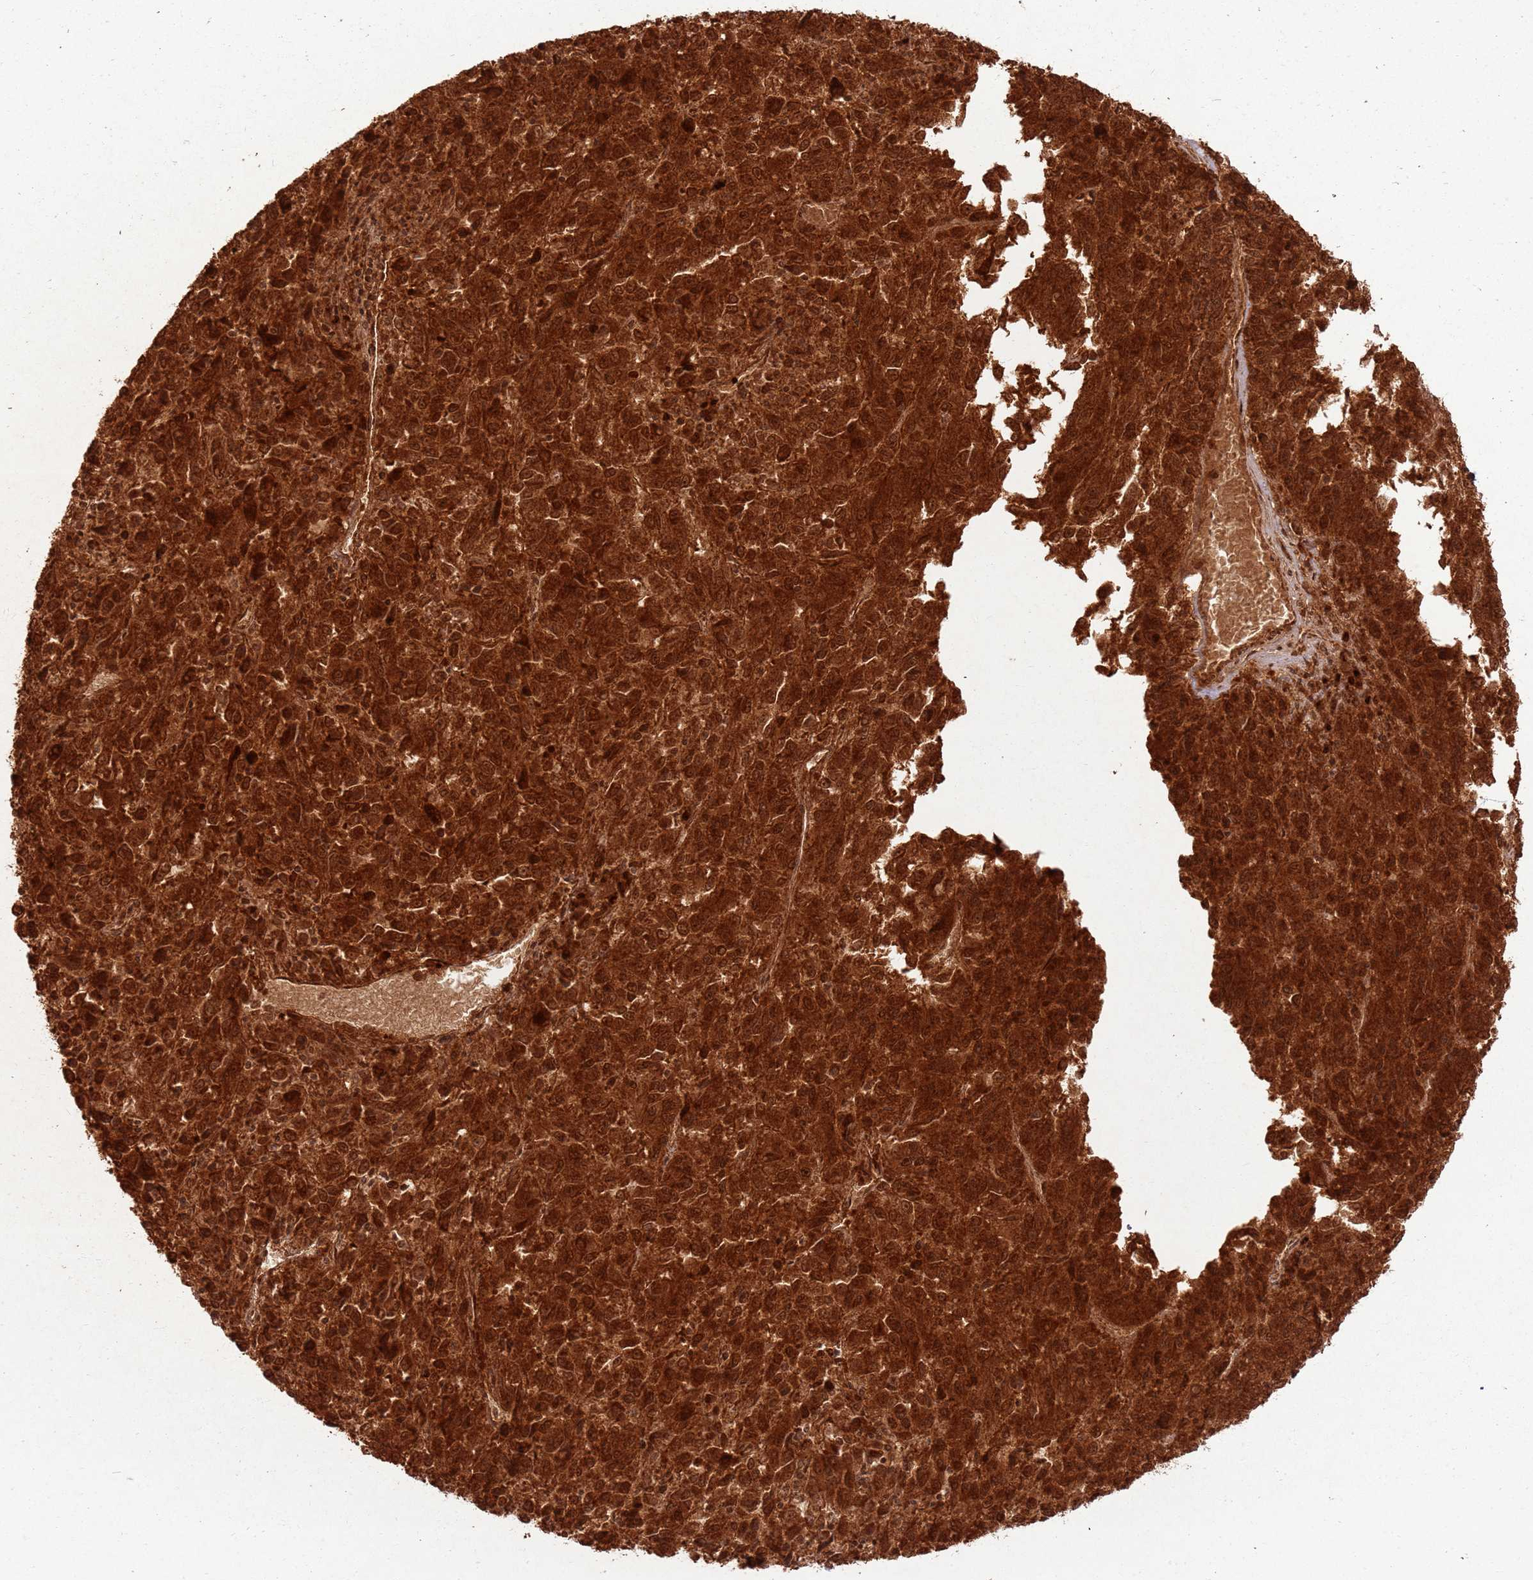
{"staining": {"intensity": "strong", "quantity": ">75%", "location": "cytoplasmic/membranous,nuclear"}, "tissue": "melanoma", "cell_type": "Tumor cells", "image_type": "cancer", "snomed": [{"axis": "morphology", "description": "Malignant melanoma, Metastatic site"}, {"axis": "topography", "description": "Lung"}], "caption": "Brown immunohistochemical staining in human melanoma exhibits strong cytoplasmic/membranous and nuclear expression in about >75% of tumor cells.", "gene": "TBC1D13", "patient": {"sex": "male", "age": 64}}